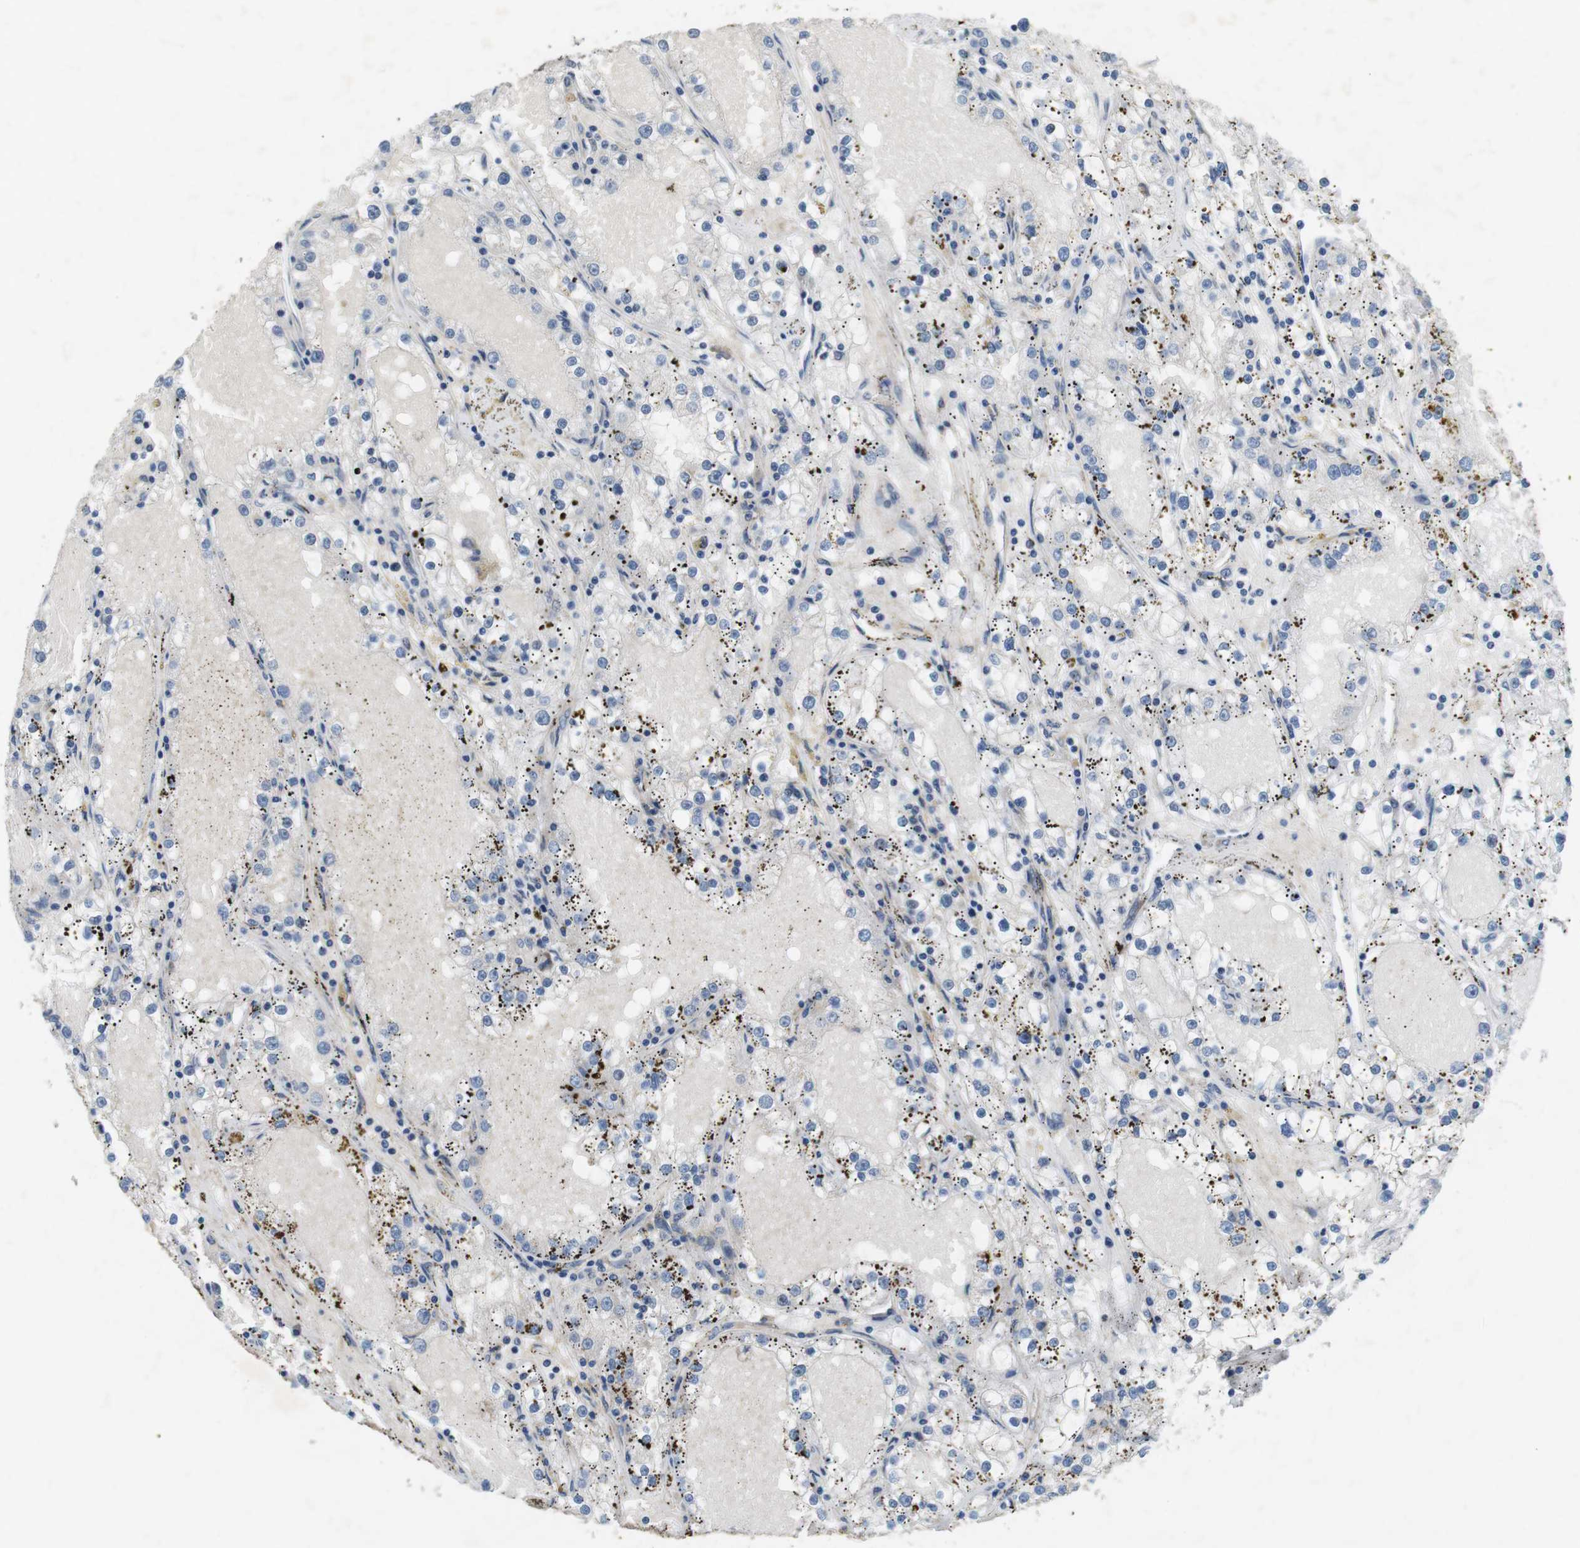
{"staining": {"intensity": "negative", "quantity": "none", "location": "none"}, "tissue": "renal cancer", "cell_type": "Tumor cells", "image_type": "cancer", "snomed": [{"axis": "morphology", "description": "Adenocarcinoma, NOS"}, {"axis": "topography", "description": "Kidney"}], "caption": "An immunohistochemistry (IHC) photomicrograph of renal cancer (adenocarcinoma) is shown. There is no staining in tumor cells of renal cancer (adenocarcinoma).", "gene": "DCLK1", "patient": {"sex": "male", "age": 56}}